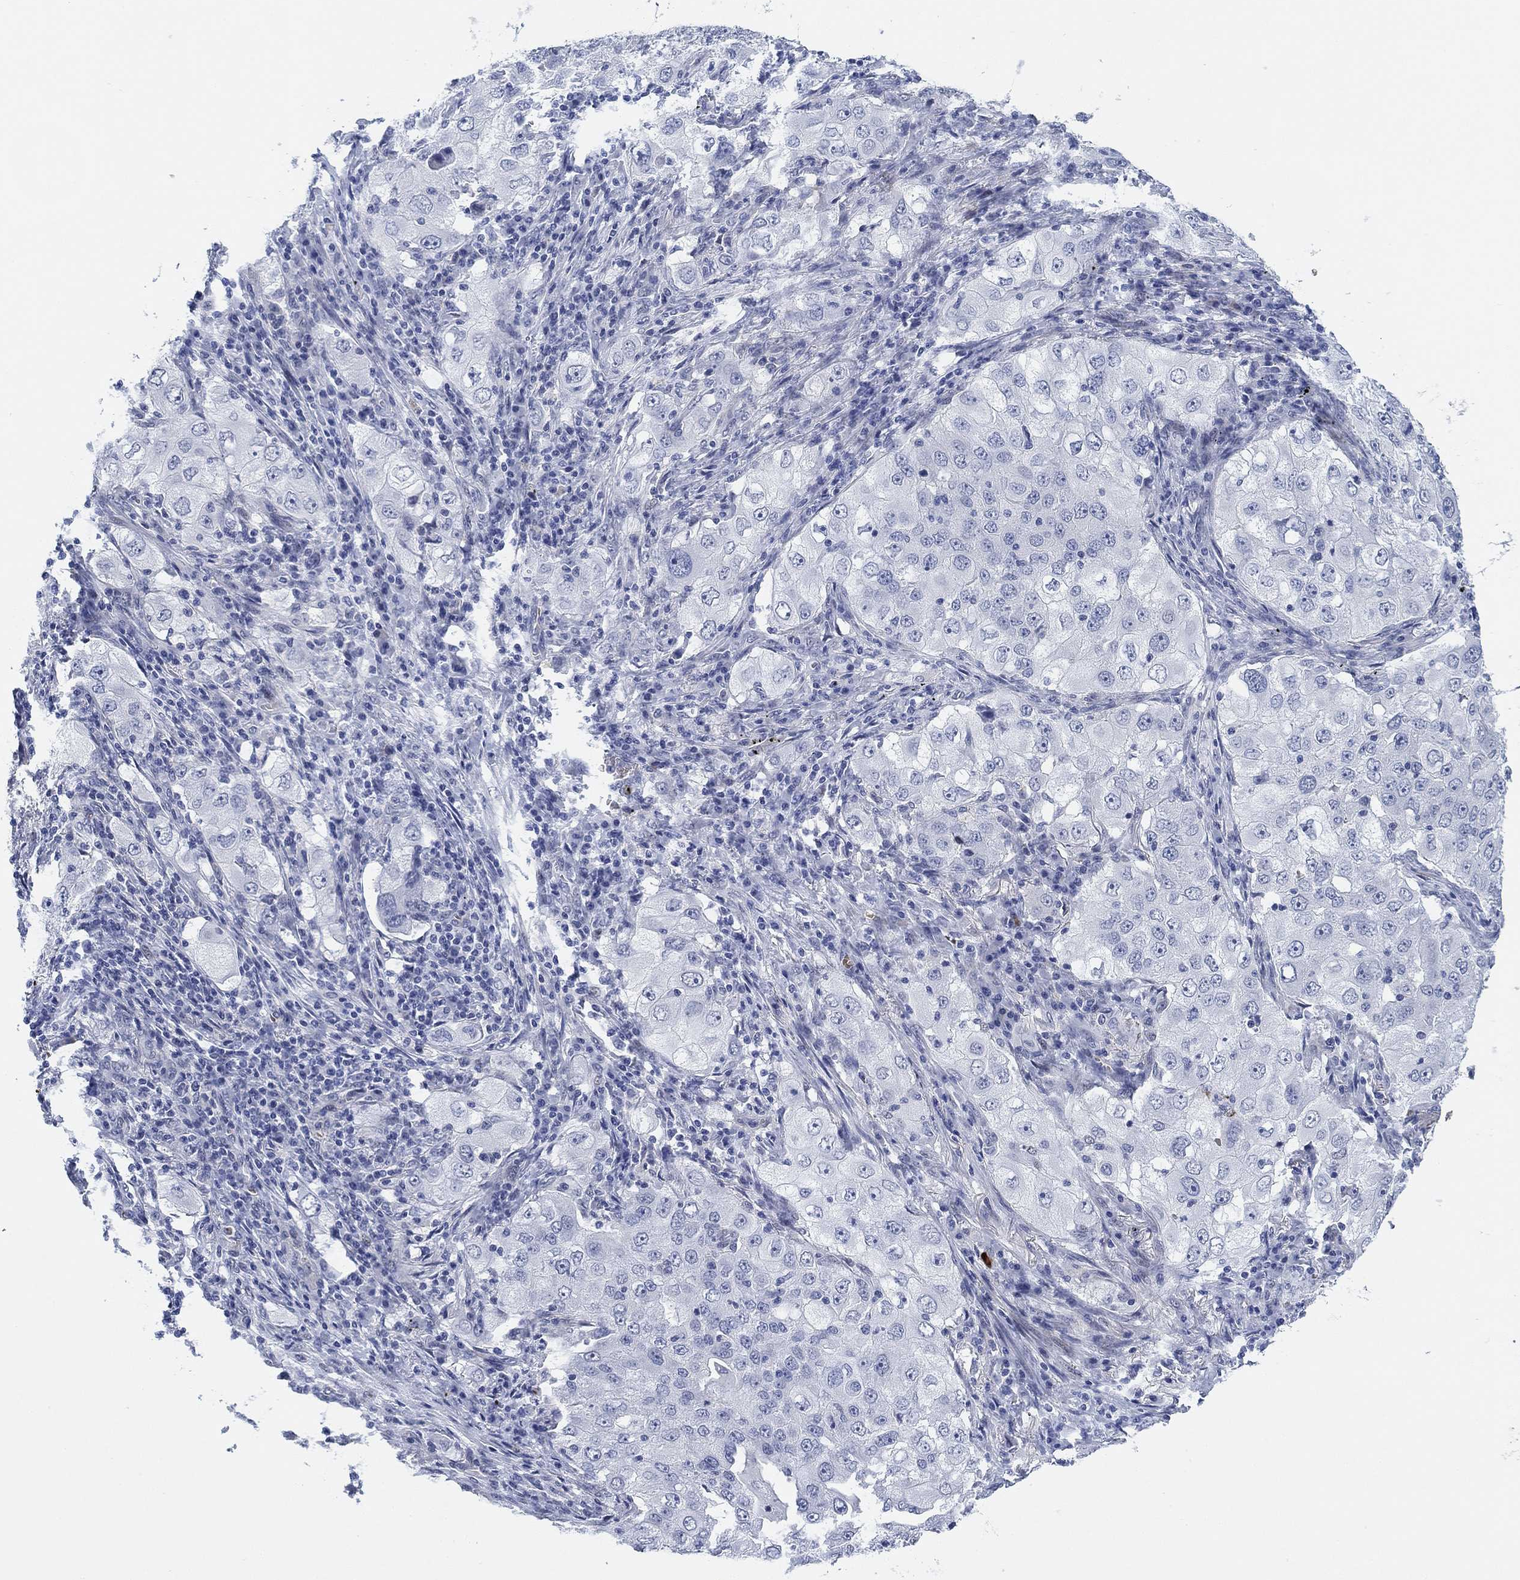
{"staining": {"intensity": "negative", "quantity": "none", "location": "none"}, "tissue": "lung cancer", "cell_type": "Tumor cells", "image_type": "cancer", "snomed": [{"axis": "morphology", "description": "Adenocarcinoma, NOS"}, {"axis": "topography", "description": "Lung"}], "caption": "Immunohistochemistry of adenocarcinoma (lung) exhibits no staining in tumor cells. (IHC, brightfield microscopy, high magnification).", "gene": "PAX6", "patient": {"sex": "female", "age": 61}}